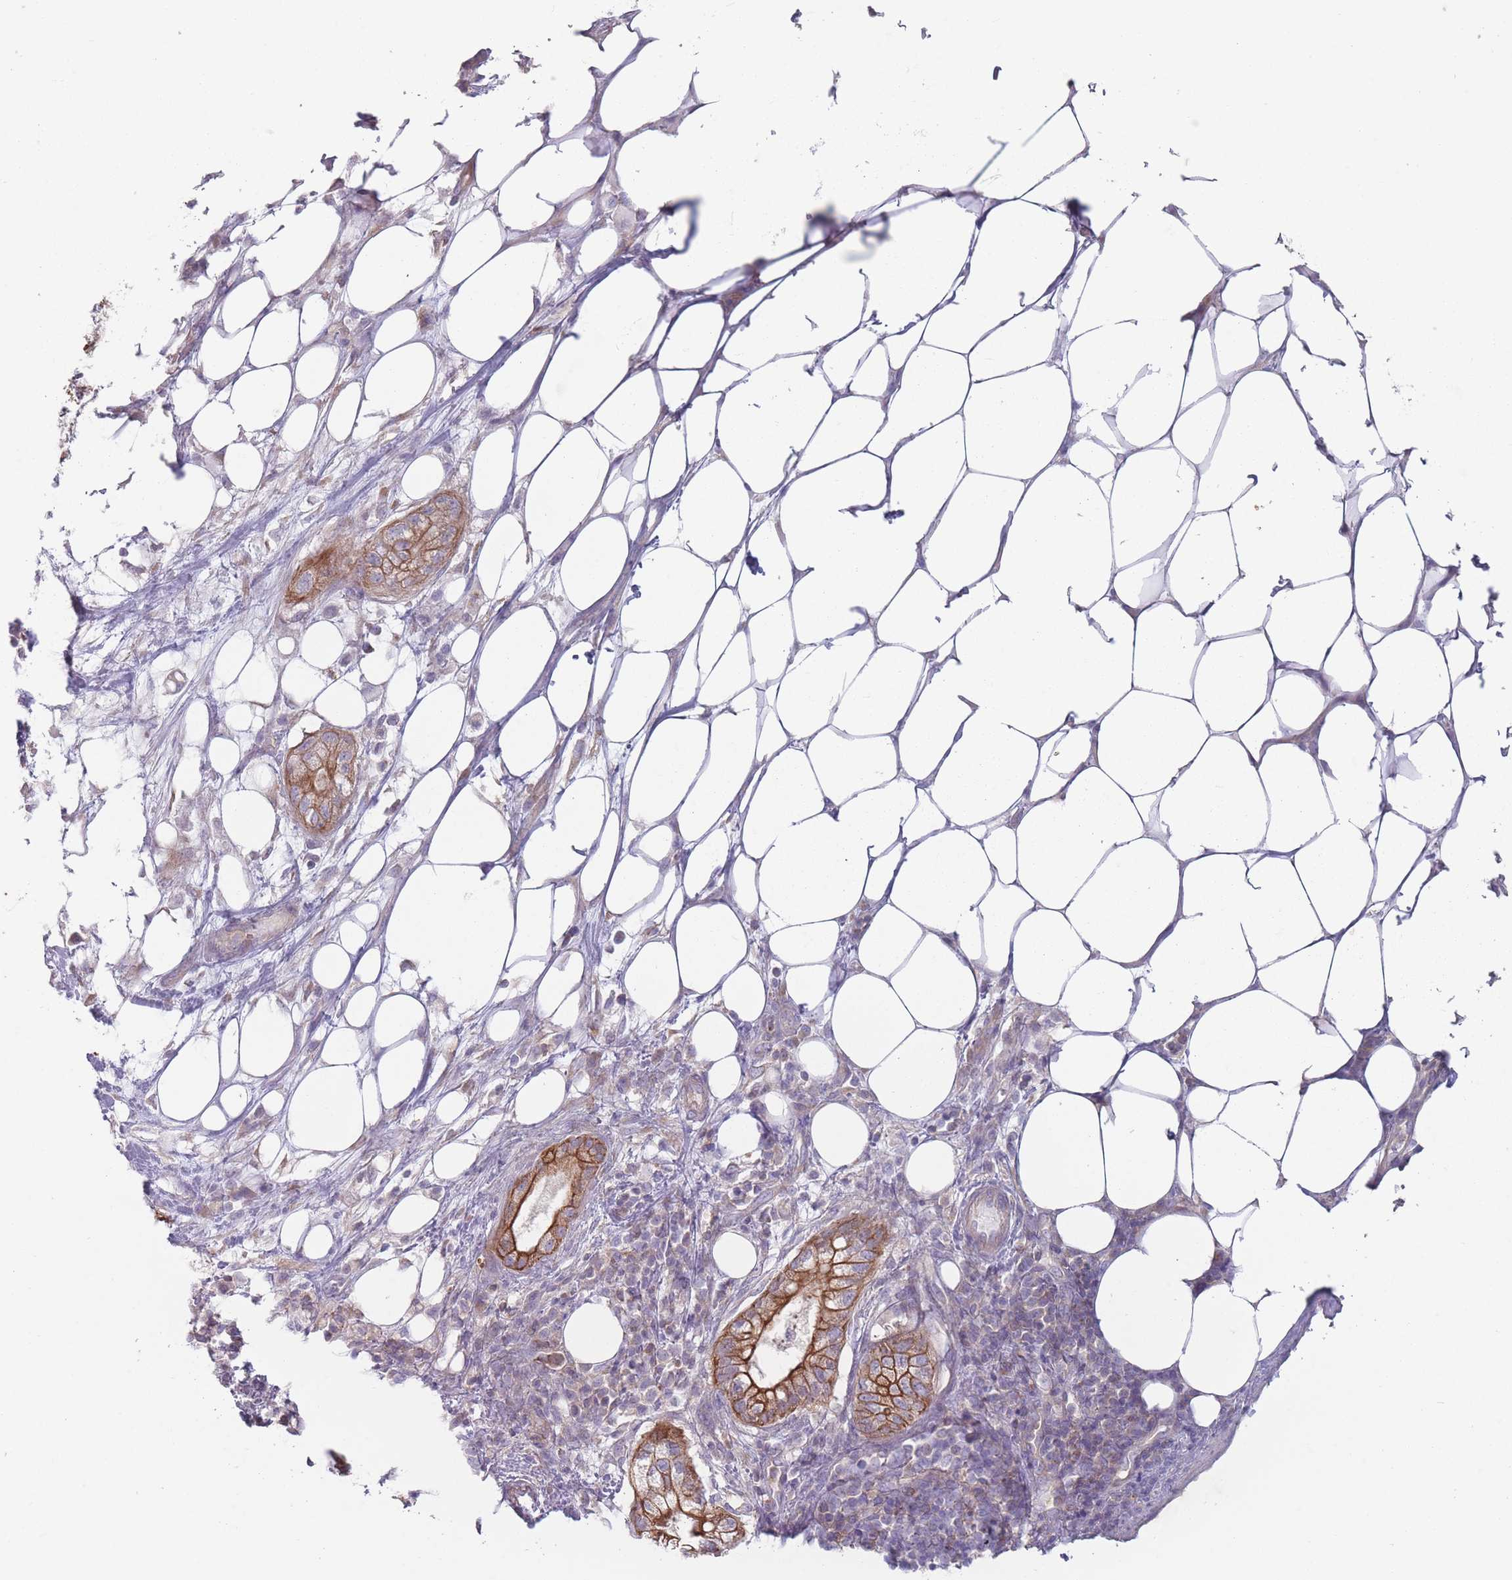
{"staining": {"intensity": "strong", "quantity": ">75%", "location": "cytoplasmic/membranous"}, "tissue": "pancreatic cancer", "cell_type": "Tumor cells", "image_type": "cancer", "snomed": [{"axis": "morphology", "description": "Adenocarcinoma, NOS"}, {"axis": "topography", "description": "Pancreas"}], "caption": "Pancreatic cancer was stained to show a protein in brown. There is high levels of strong cytoplasmic/membranous positivity in about >75% of tumor cells.", "gene": "HSBP1L1", "patient": {"sex": "male", "age": 44}}